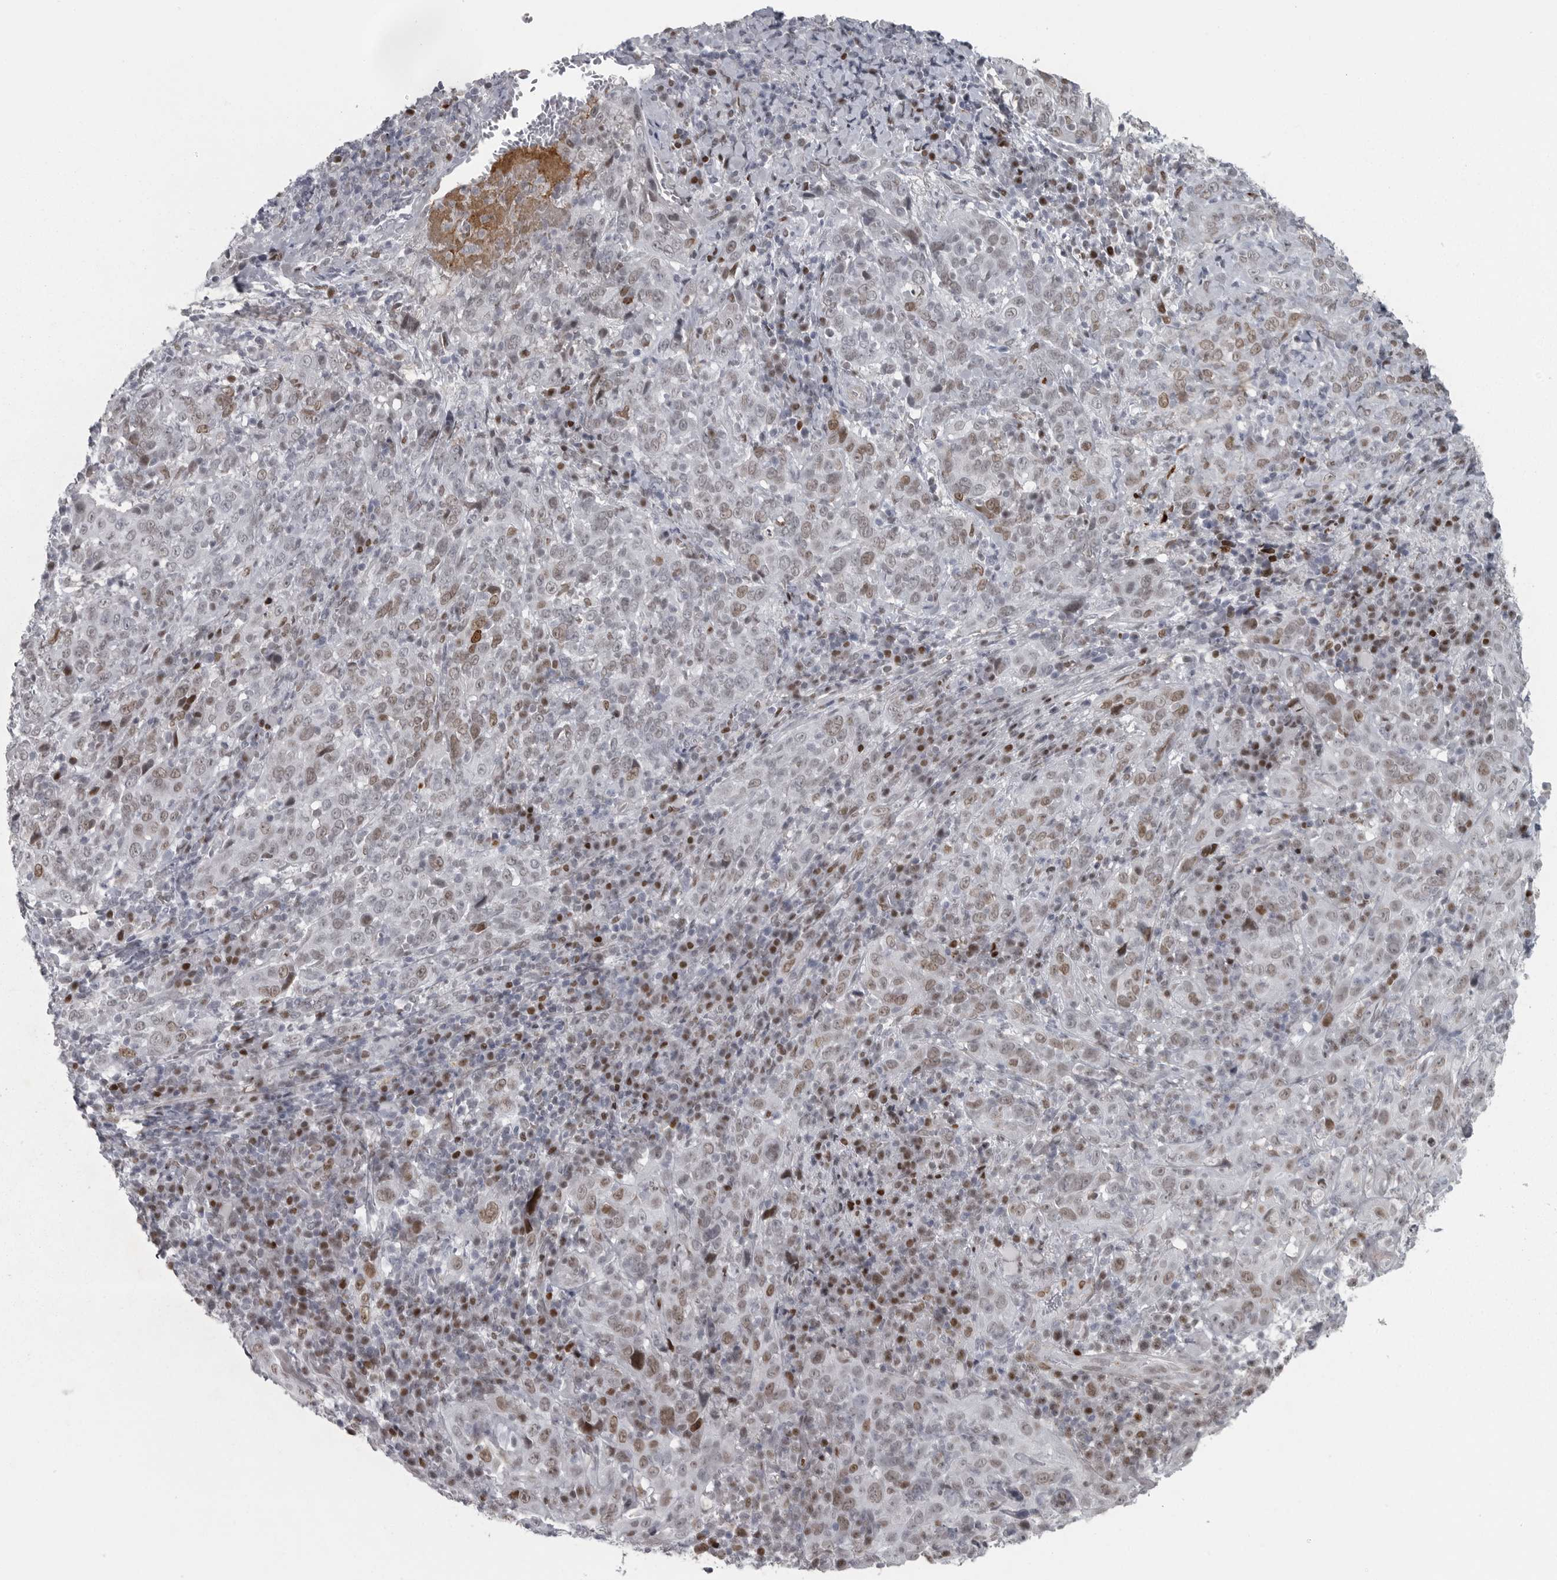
{"staining": {"intensity": "strong", "quantity": "25%-75%", "location": "nuclear"}, "tissue": "cervical cancer", "cell_type": "Tumor cells", "image_type": "cancer", "snomed": [{"axis": "morphology", "description": "Squamous cell carcinoma, NOS"}, {"axis": "topography", "description": "Cervix"}], "caption": "This micrograph exhibits cervical cancer stained with immunohistochemistry to label a protein in brown. The nuclear of tumor cells show strong positivity for the protein. Nuclei are counter-stained blue.", "gene": "HMGN3", "patient": {"sex": "female", "age": 46}}